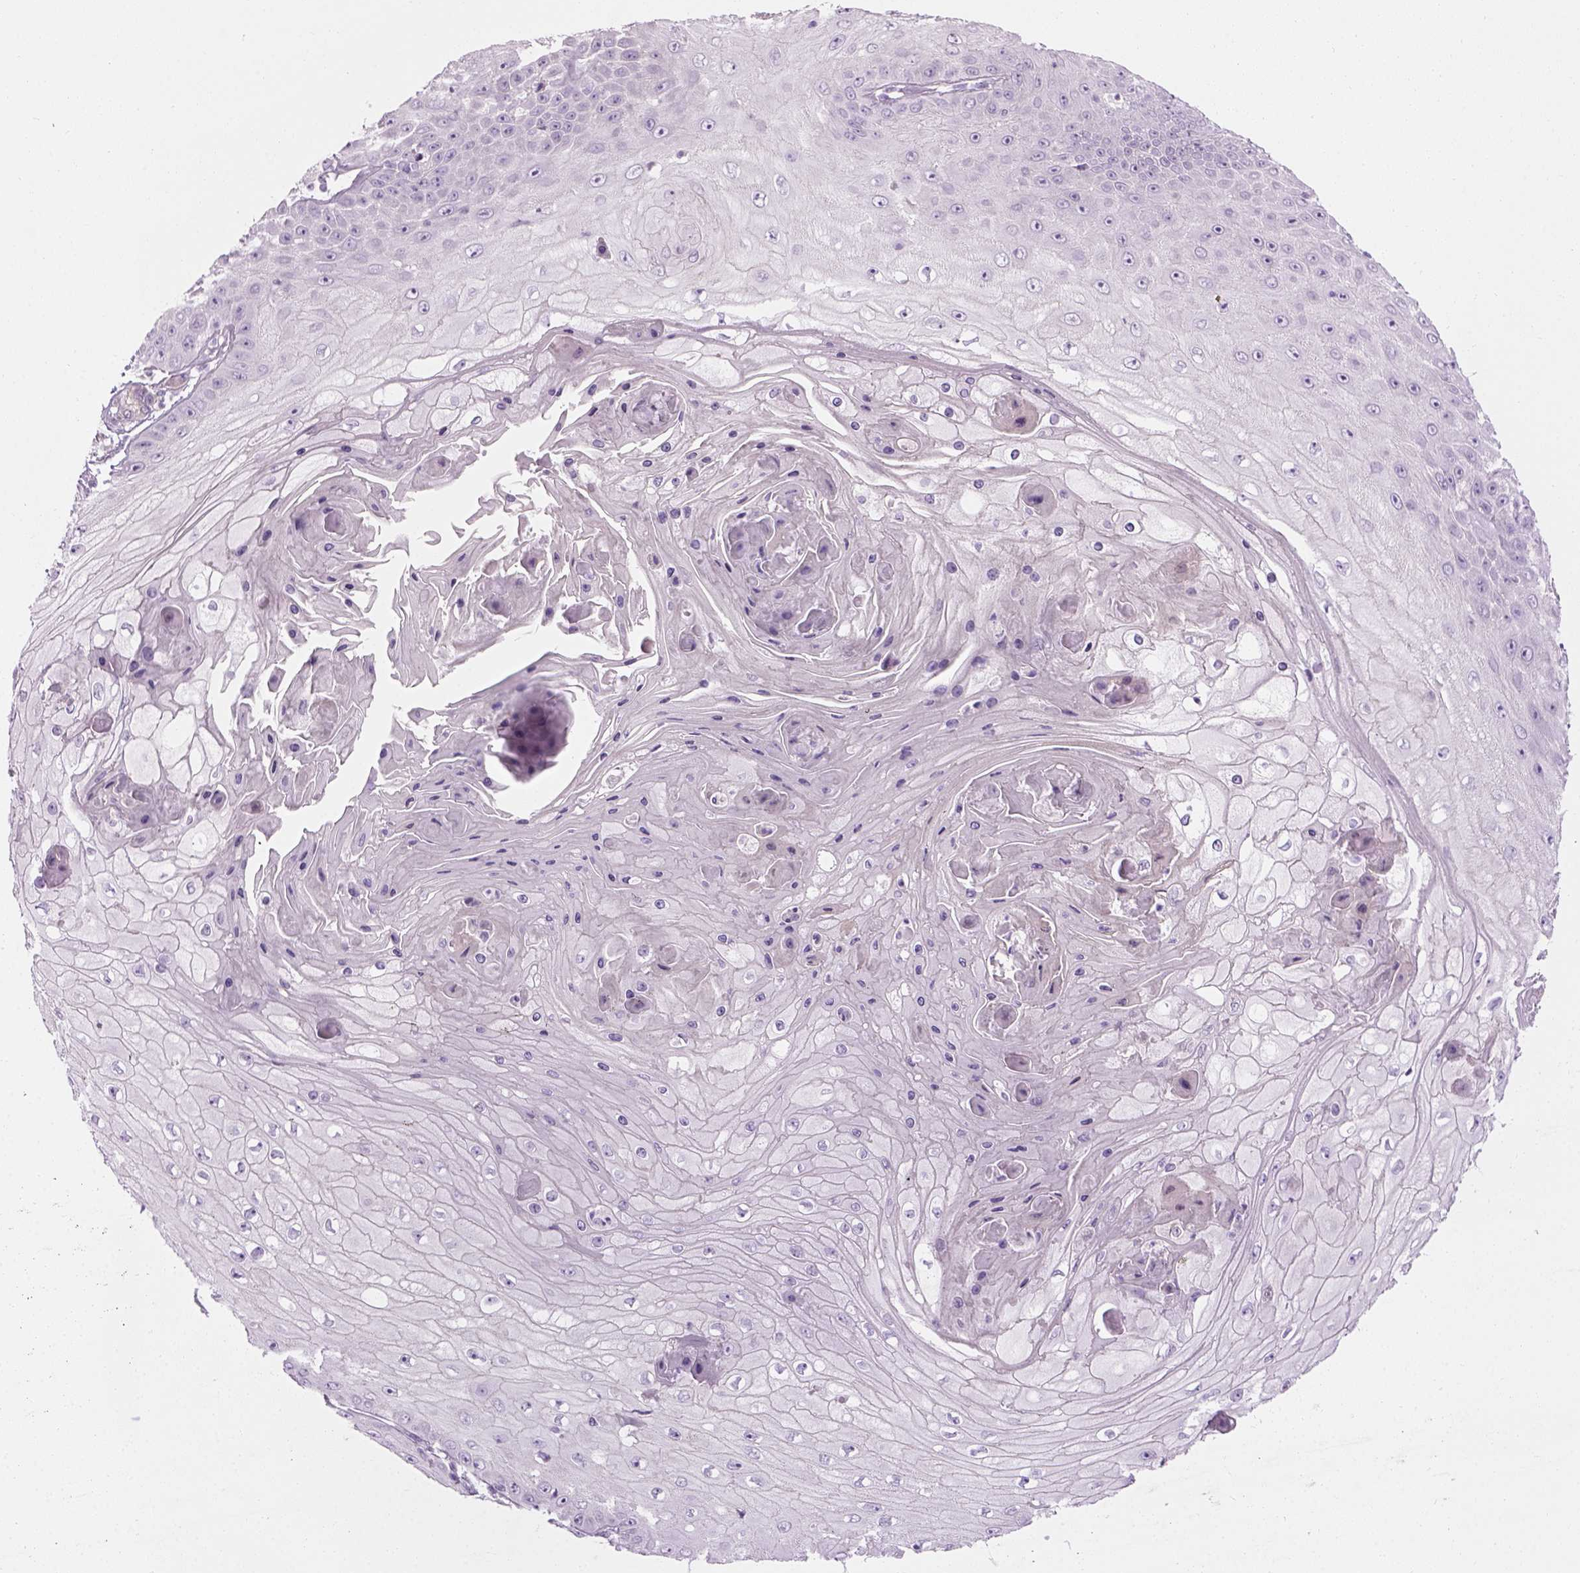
{"staining": {"intensity": "negative", "quantity": "none", "location": "none"}, "tissue": "skin cancer", "cell_type": "Tumor cells", "image_type": "cancer", "snomed": [{"axis": "morphology", "description": "Squamous cell carcinoma, NOS"}, {"axis": "topography", "description": "Skin"}], "caption": "Skin cancer (squamous cell carcinoma) stained for a protein using immunohistochemistry (IHC) displays no staining tumor cells.", "gene": "CIBAR2", "patient": {"sex": "male", "age": 70}}